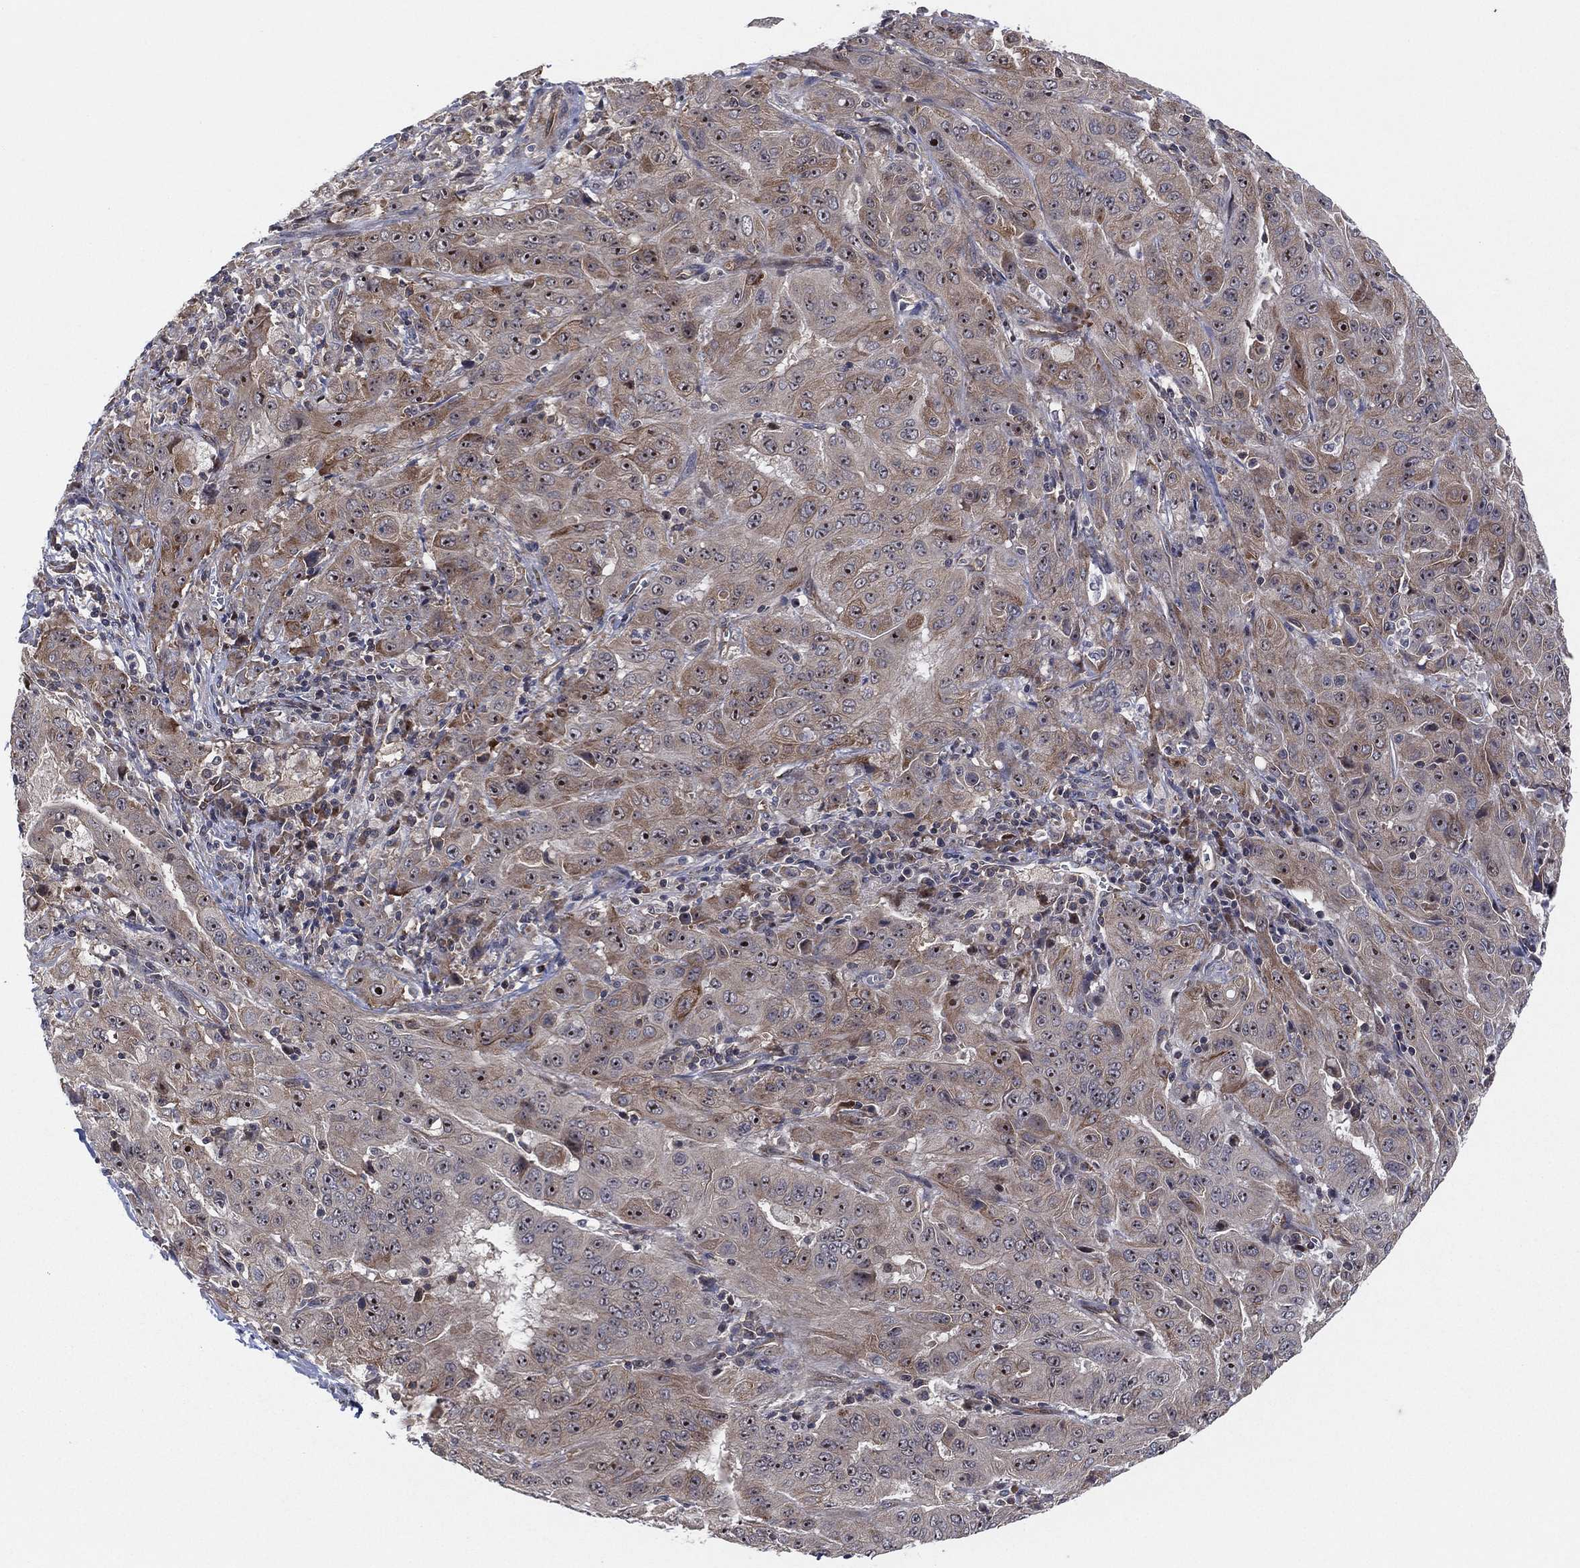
{"staining": {"intensity": "weak", "quantity": "25%-75%", "location": "cytoplasmic/membranous,nuclear"}, "tissue": "pancreatic cancer", "cell_type": "Tumor cells", "image_type": "cancer", "snomed": [{"axis": "morphology", "description": "Adenocarcinoma, NOS"}, {"axis": "topography", "description": "Pancreas"}], "caption": "A low amount of weak cytoplasmic/membranous and nuclear staining is identified in approximately 25%-75% of tumor cells in pancreatic cancer (adenocarcinoma) tissue.", "gene": "TMCO1", "patient": {"sex": "male", "age": 63}}